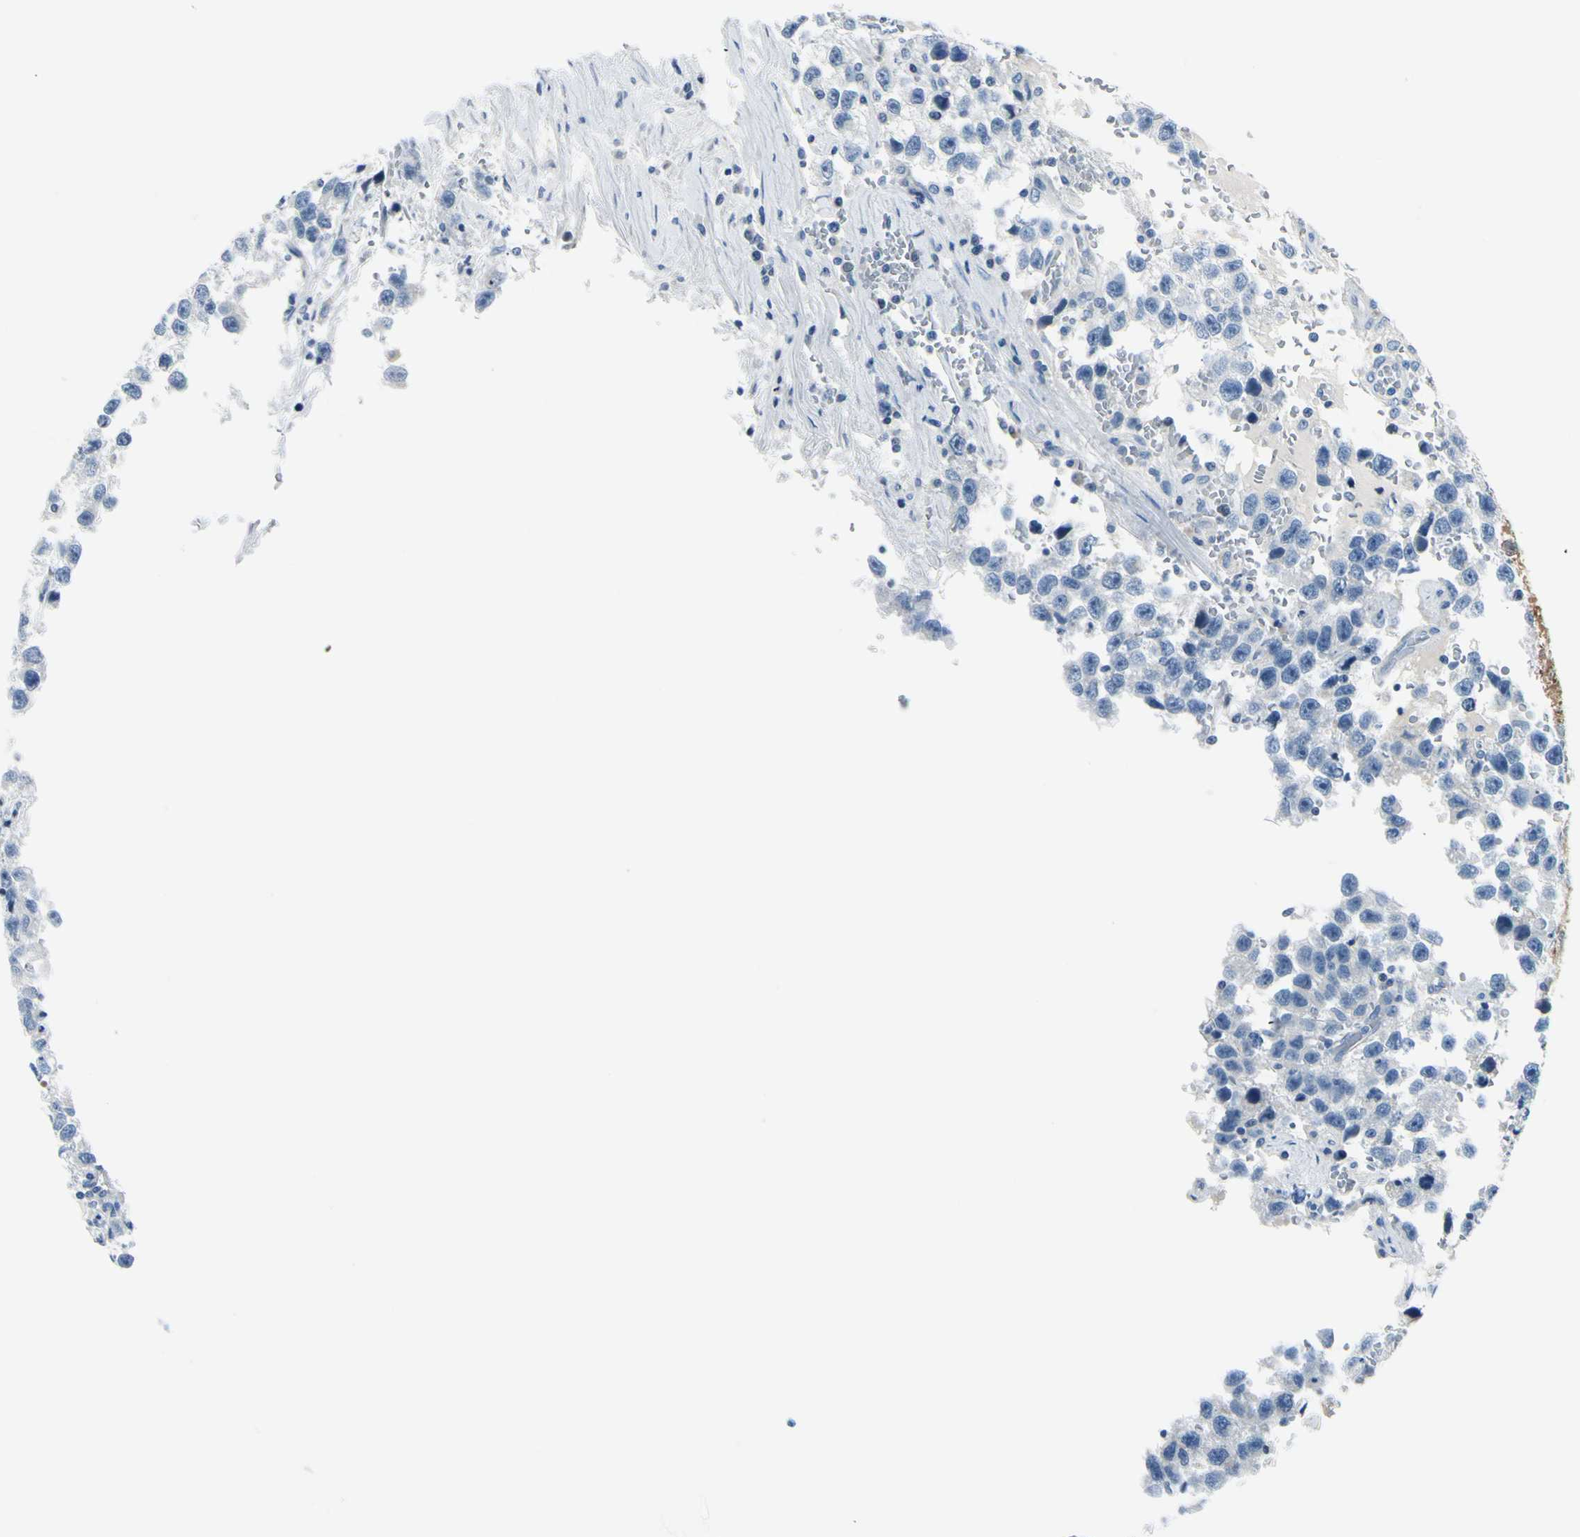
{"staining": {"intensity": "negative", "quantity": "none", "location": "none"}, "tissue": "testis cancer", "cell_type": "Tumor cells", "image_type": "cancer", "snomed": [{"axis": "morphology", "description": "Seminoma, NOS"}, {"axis": "topography", "description": "Testis"}], "caption": "Tumor cells are negative for protein expression in human testis seminoma.", "gene": "PEBP1", "patient": {"sex": "male", "age": 33}}